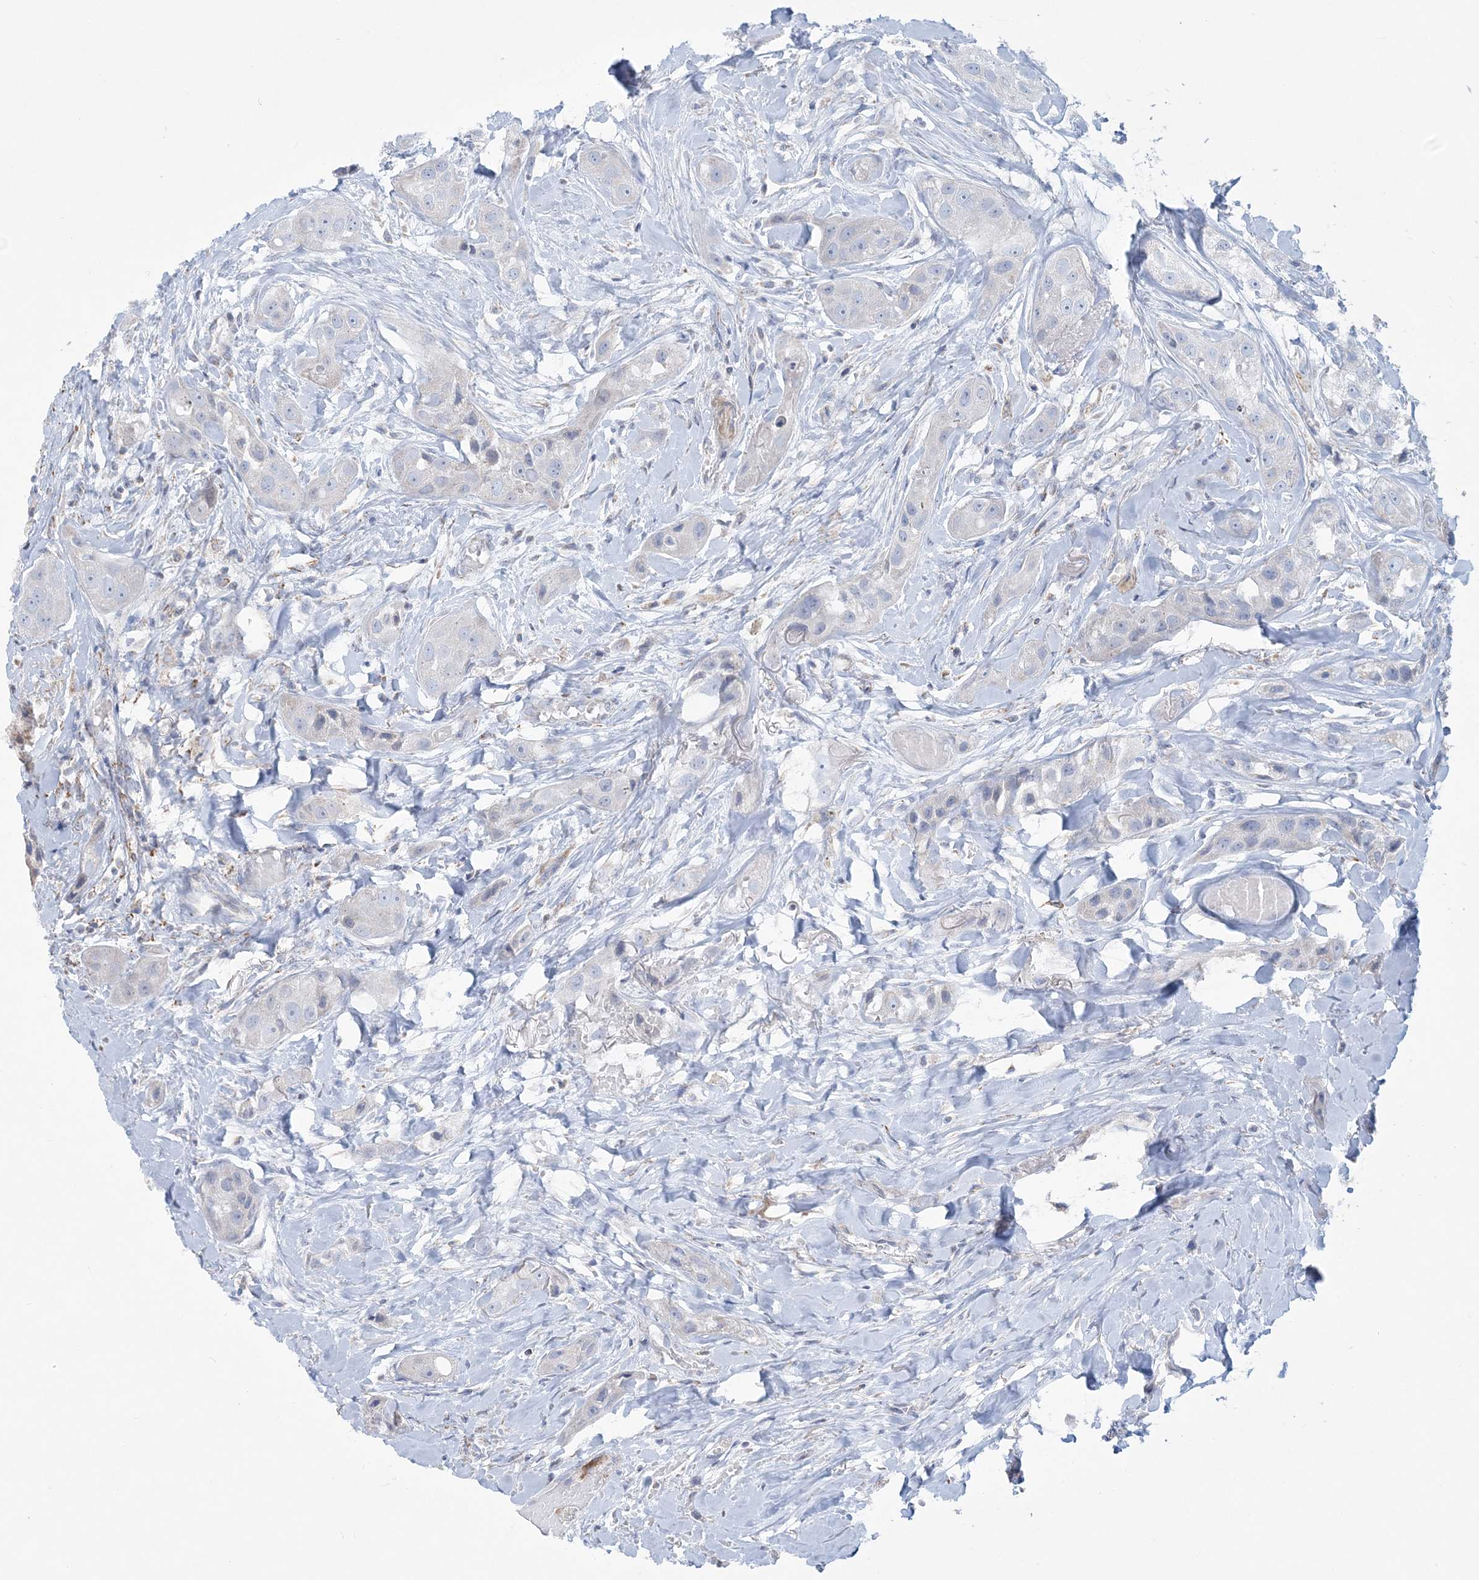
{"staining": {"intensity": "negative", "quantity": "none", "location": "none"}, "tissue": "head and neck cancer", "cell_type": "Tumor cells", "image_type": "cancer", "snomed": [{"axis": "morphology", "description": "Normal tissue, NOS"}, {"axis": "morphology", "description": "Squamous cell carcinoma, NOS"}, {"axis": "topography", "description": "Skeletal muscle"}, {"axis": "topography", "description": "Head-Neck"}], "caption": "Human head and neck cancer (squamous cell carcinoma) stained for a protein using immunohistochemistry shows no positivity in tumor cells.", "gene": "TBC1D7", "patient": {"sex": "male", "age": 51}}